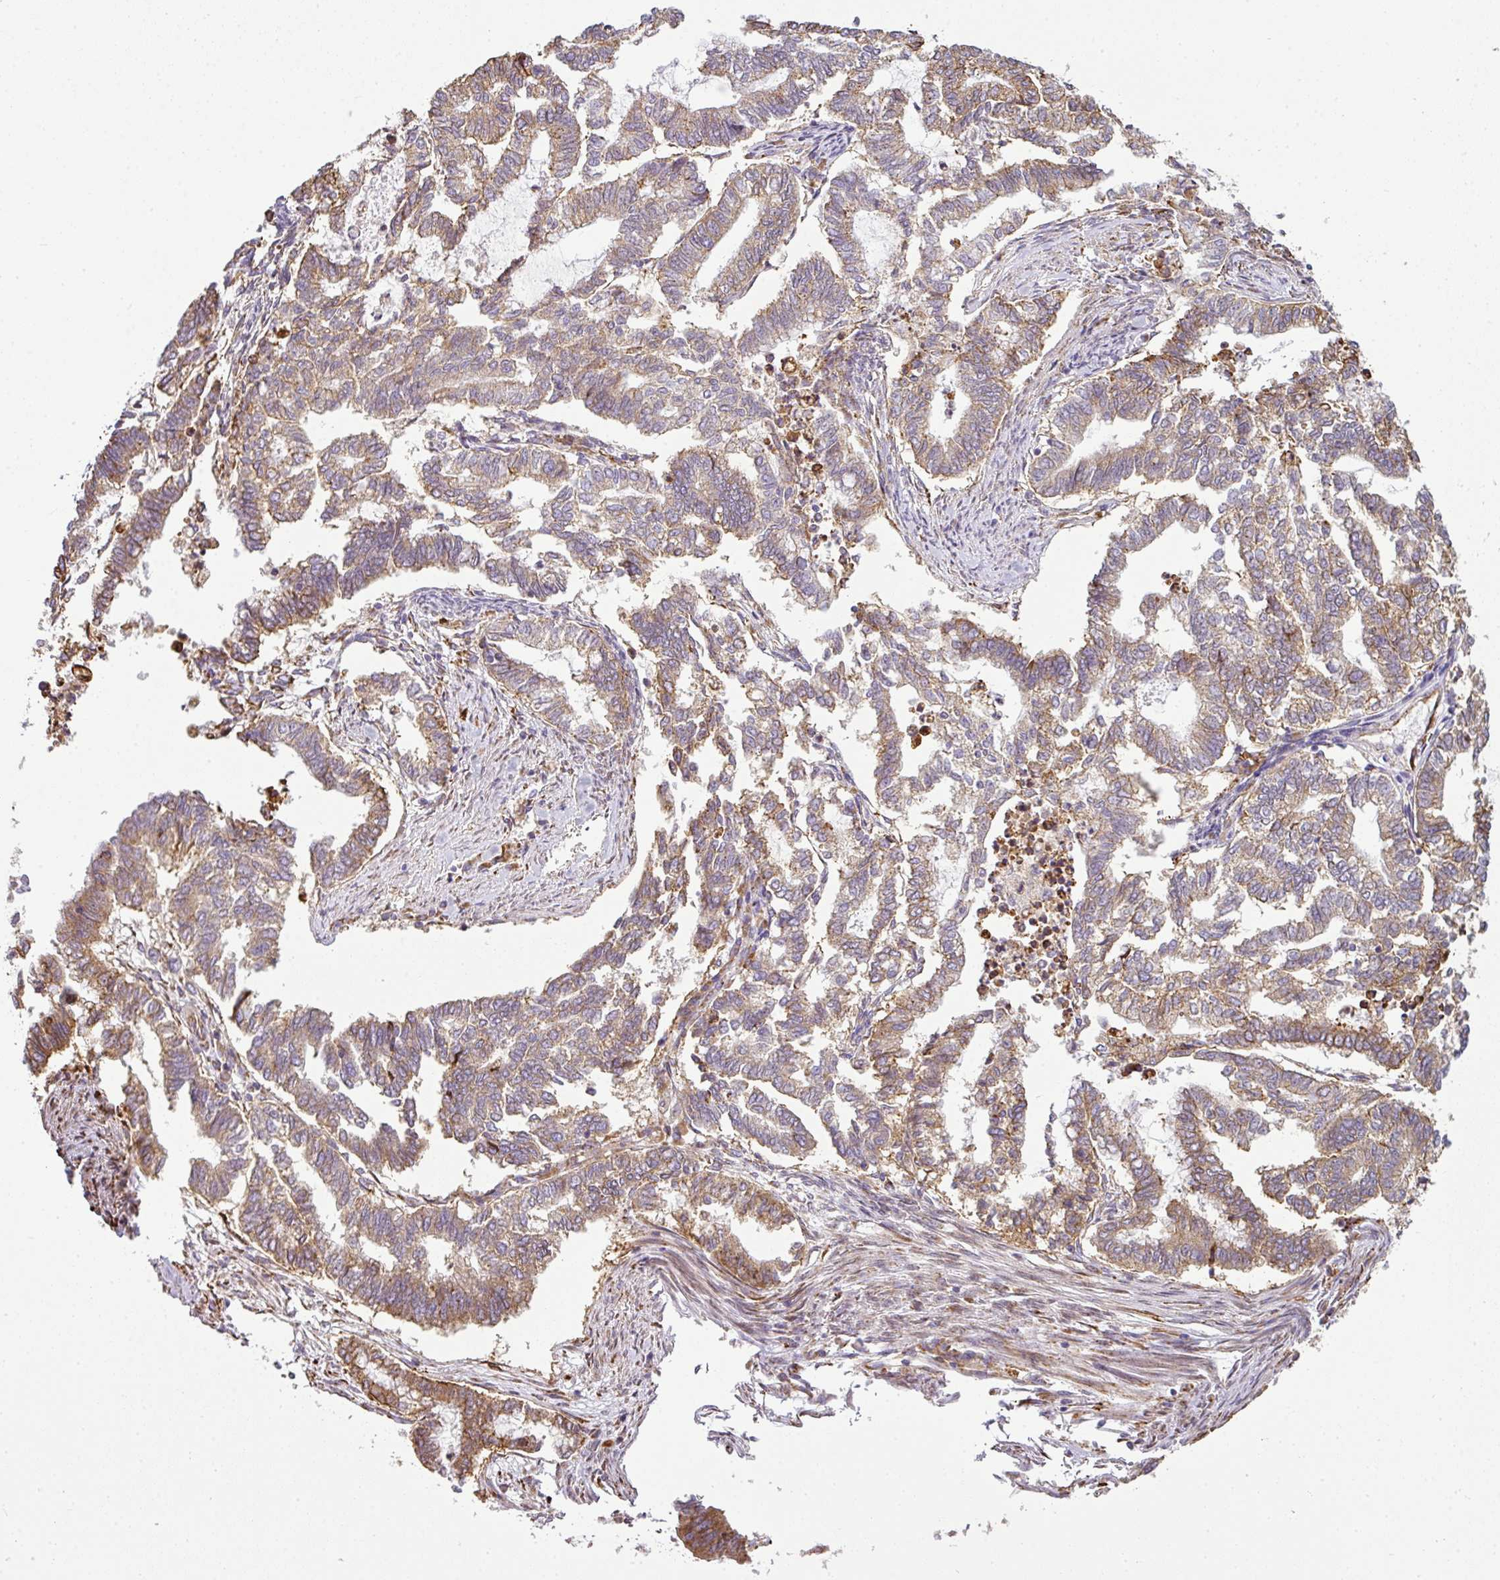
{"staining": {"intensity": "moderate", "quantity": ">75%", "location": "cytoplasmic/membranous"}, "tissue": "endometrial cancer", "cell_type": "Tumor cells", "image_type": "cancer", "snomed": [{"axis": "morphology", "description": "Adenocarcinoma, NOS"}, {"axis": "topography", "description": "Endometrium"}], "caption": "About >75% of tumor cells in endometrial adenocarcinoma show moderate cytoplasmic/membranous protein staining as visualized by brown immunohistochemical staining.", "gene": "ANKRD18A", "patient": {"sex": "female", "age": 79}}